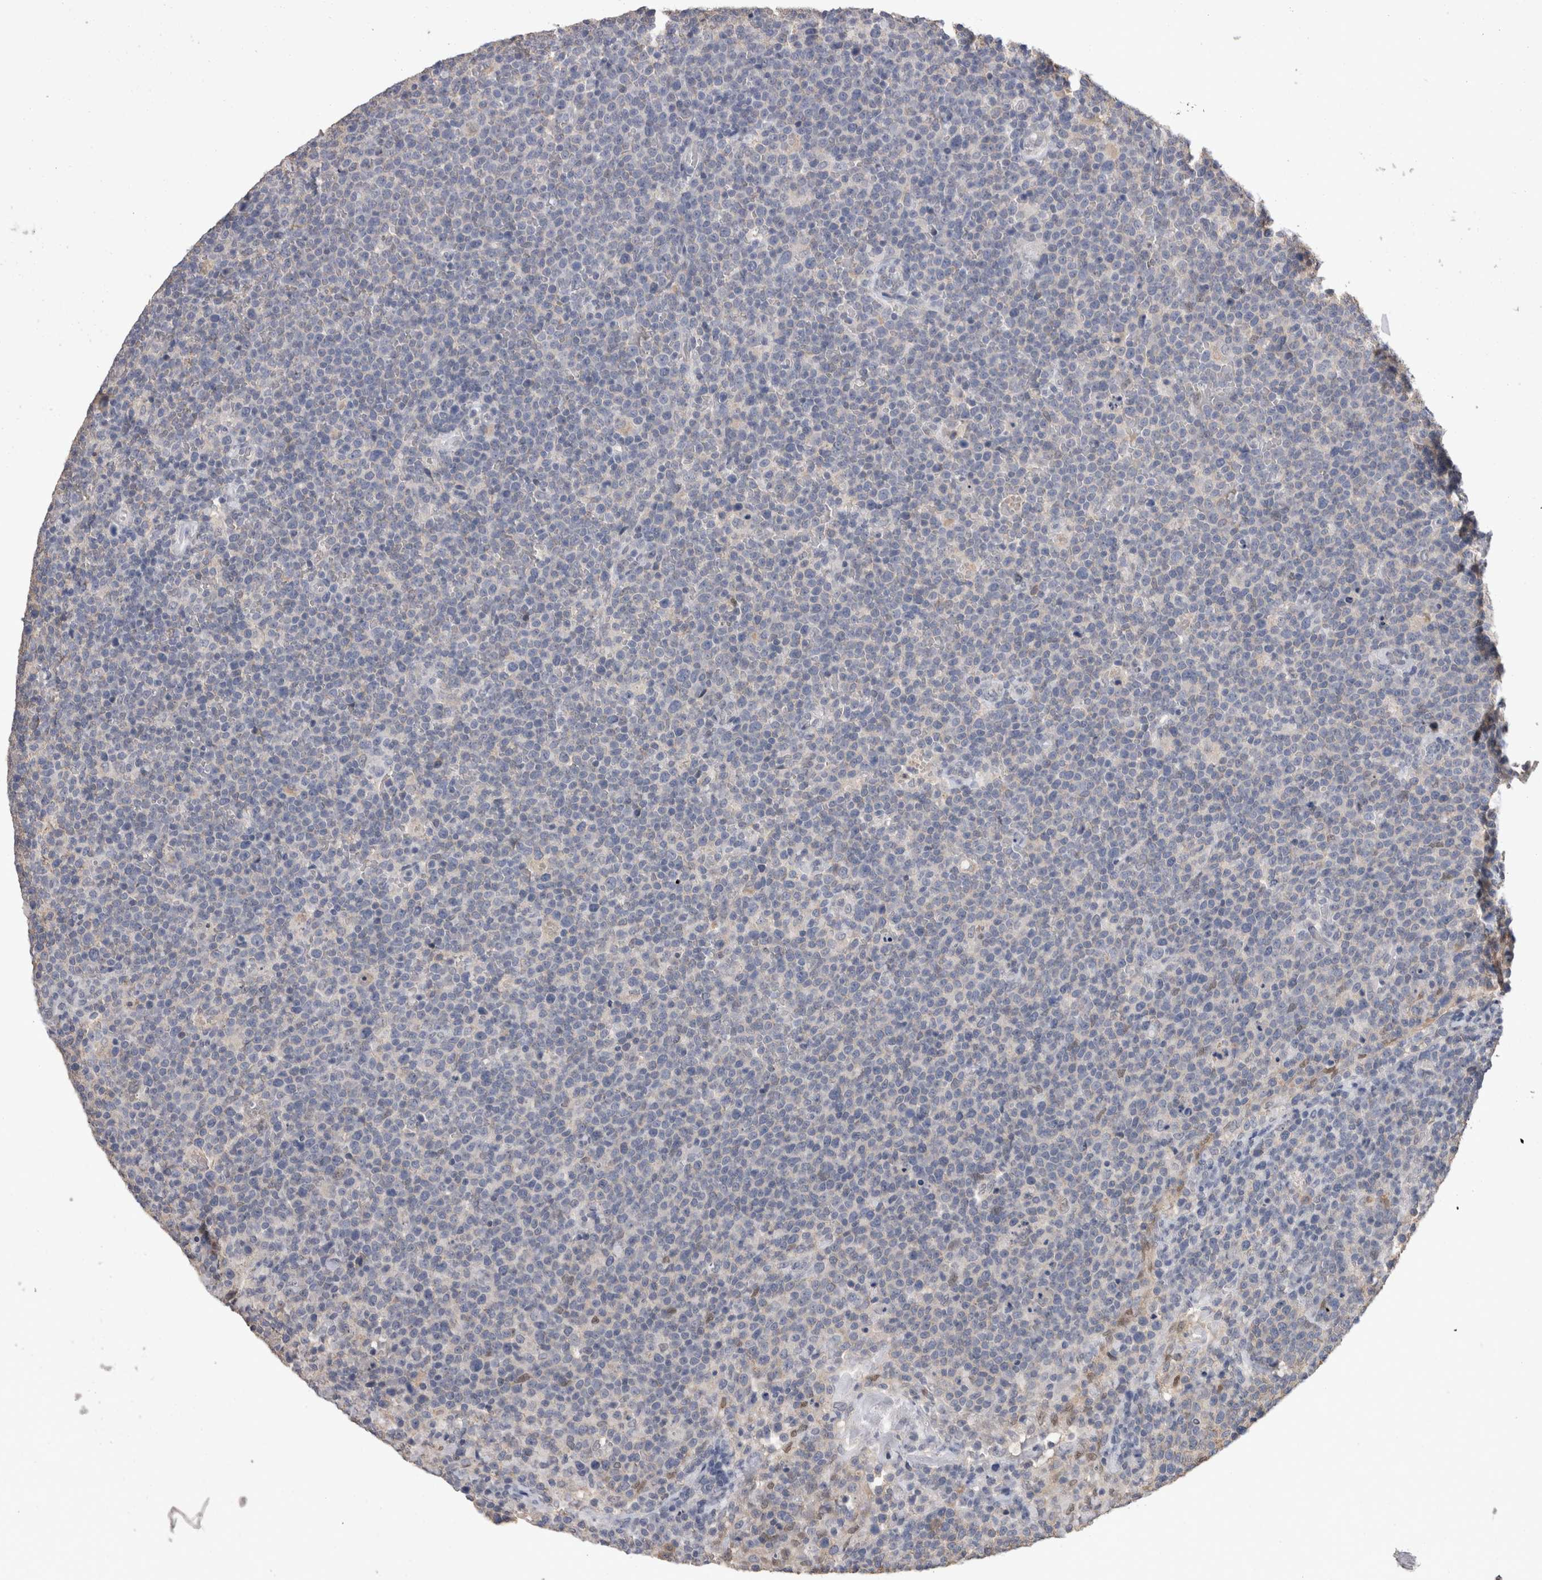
{"staining": {"intensity": "negative", "quantity": "none", "location": "none"}, "tissue": "lymphoma", "cell_type": "Tumor cells", "image_type": "cancer", "snomed": [{"axis": "morphology", "description": "Malignant lymphoma, non-Hodgkin's type, High grade"}, {"axis": "topography", "description": "Lymph node"}], "caption": "There is no significant staining in tumor cells of lymphoma. (DAB immunohistochemistry (IHC) visualized using brightfield microscopy, high magnification).", "gene": "FHOD3", "patient": {"sex": "male", "age": 61}}